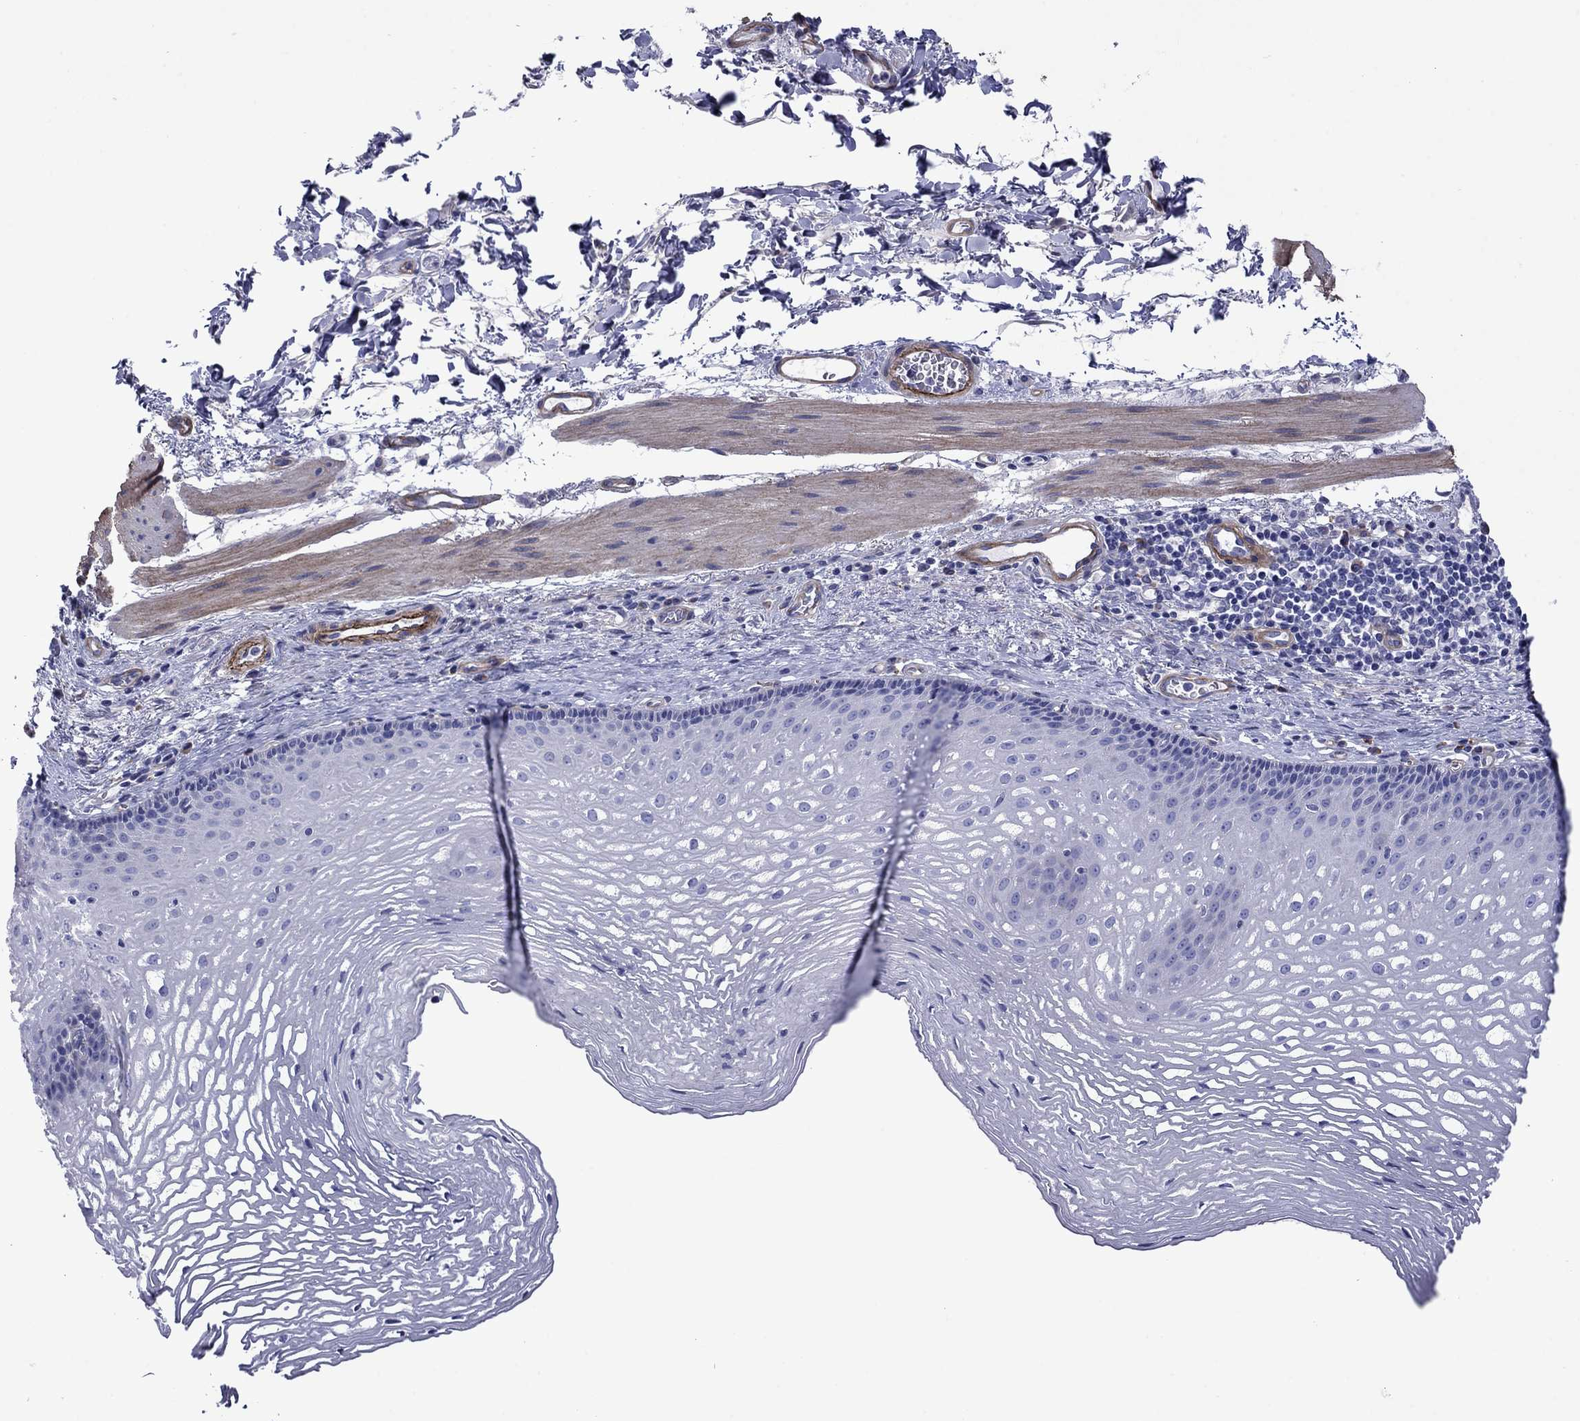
{"staining": {"intensity": "negative", "quantity": "none", "location": "none"}, "tissue": "esophagus", "cell_type": "Squamous epithelial cells", "image_type": "normal", "snomed": [{"axis": "morphology", "description": "Normal tissue, NOS"}, {"axis": "topography", "description": "Esophagus"}], "caption": "Immunohistochemistry micrograph of unremarkable esophagus stained for a protein (brown), which exhibits no positivity in squamous epithelial cells.", "gene": "HSPG2", "patient": {"sex": "male", "age": 76}}